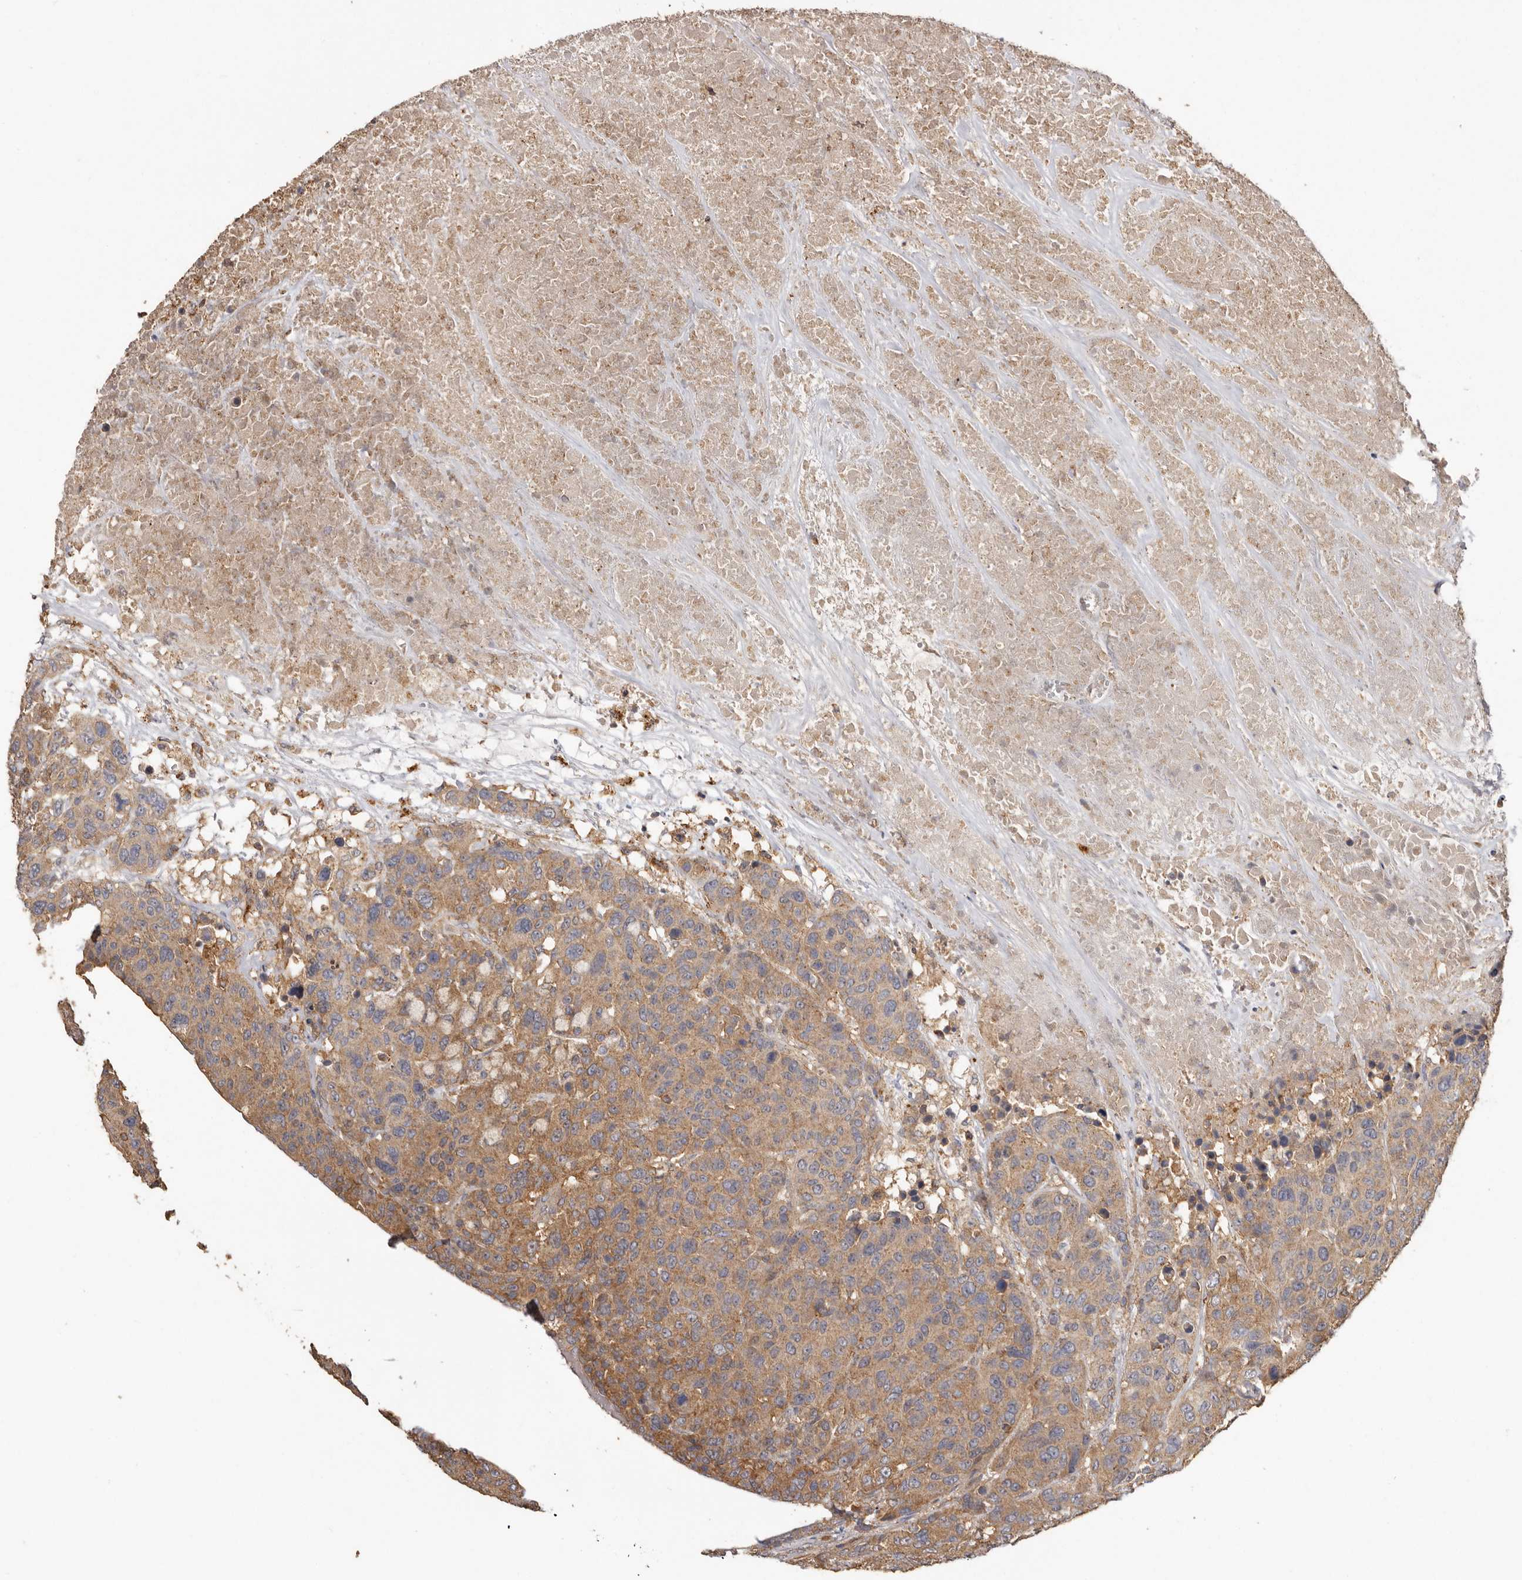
{"staining": {"intensity": "moderate", "quantity": ">75%", "location": "cytoplasmic/membranous"}, "tissue": "breast cancer", "cell_type": "Tumor cells", "image_type": "cancer", "snomed": [{"axis": "morphology", "description": "Duct carcinoma"}, {"axis": "topography", "description": "Breast"}], "caption": "The image displays a brown stain indicating the presence of a protein in the cytoplasmic/membranous of tumor cells in breast invasive ductal carcinoma.", "gene": "RWDD1", "patient": {"sex": "female", "age": 37}}